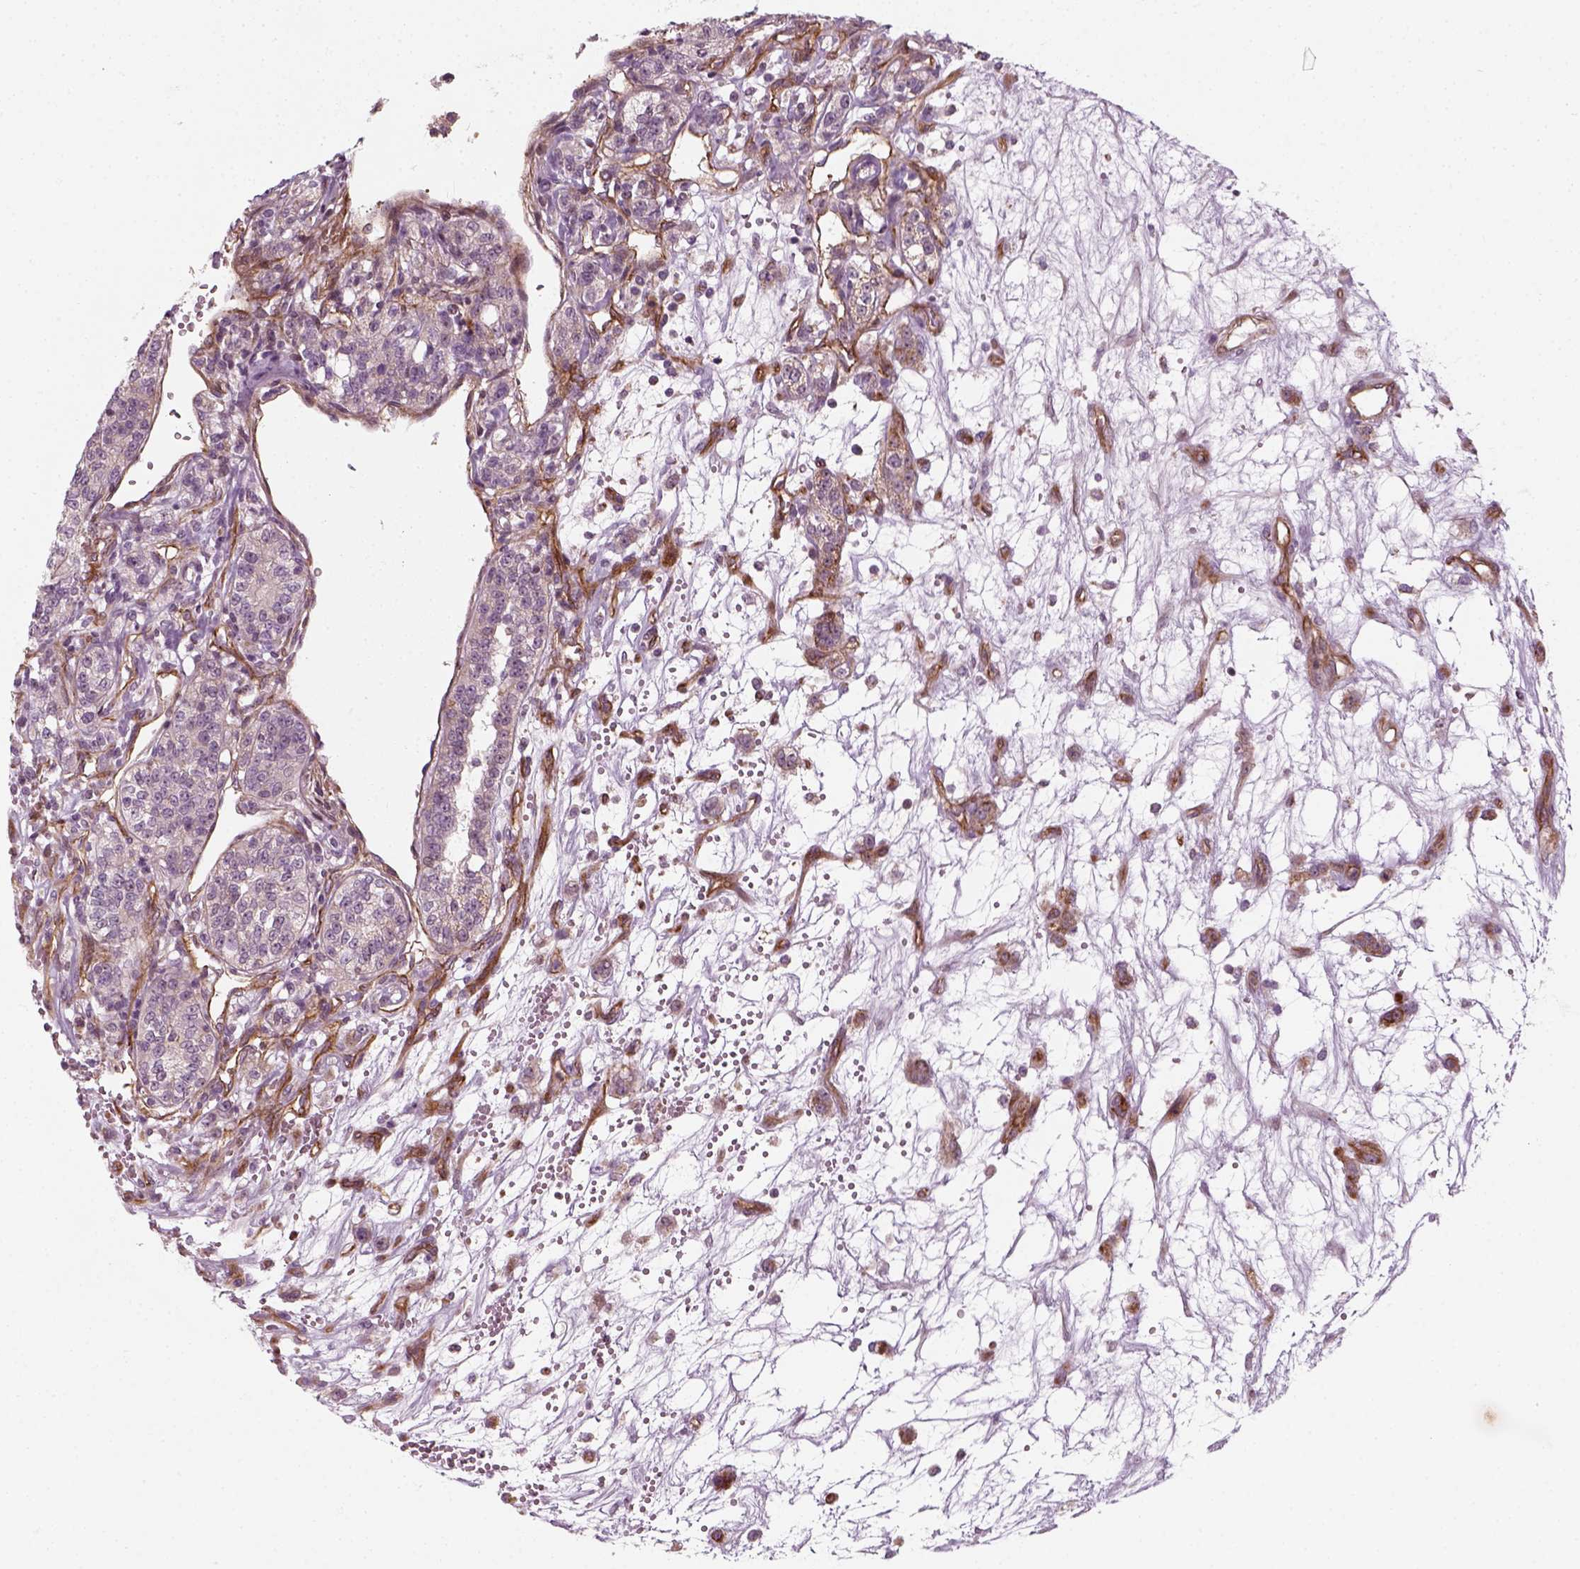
{"staining": {"intensity": "negative", "quantity": "none", "location": "none"}, "tissue": "renal cancer", "cell_type": "Tumor cells", "image_type": "cancer", "snomed": [{"axis": "morphology", "description": "Adenocarcinoma, NOS"}, {"axis": "topography", "description": "Kidney"}], "caption": "This is an IHC photomicrograph of renal cancer (adenocarcinoma). There is no positivity in tumor cells.", "gene": "DNASE1L1", "patient": {"sex": "female", "age": 63}}